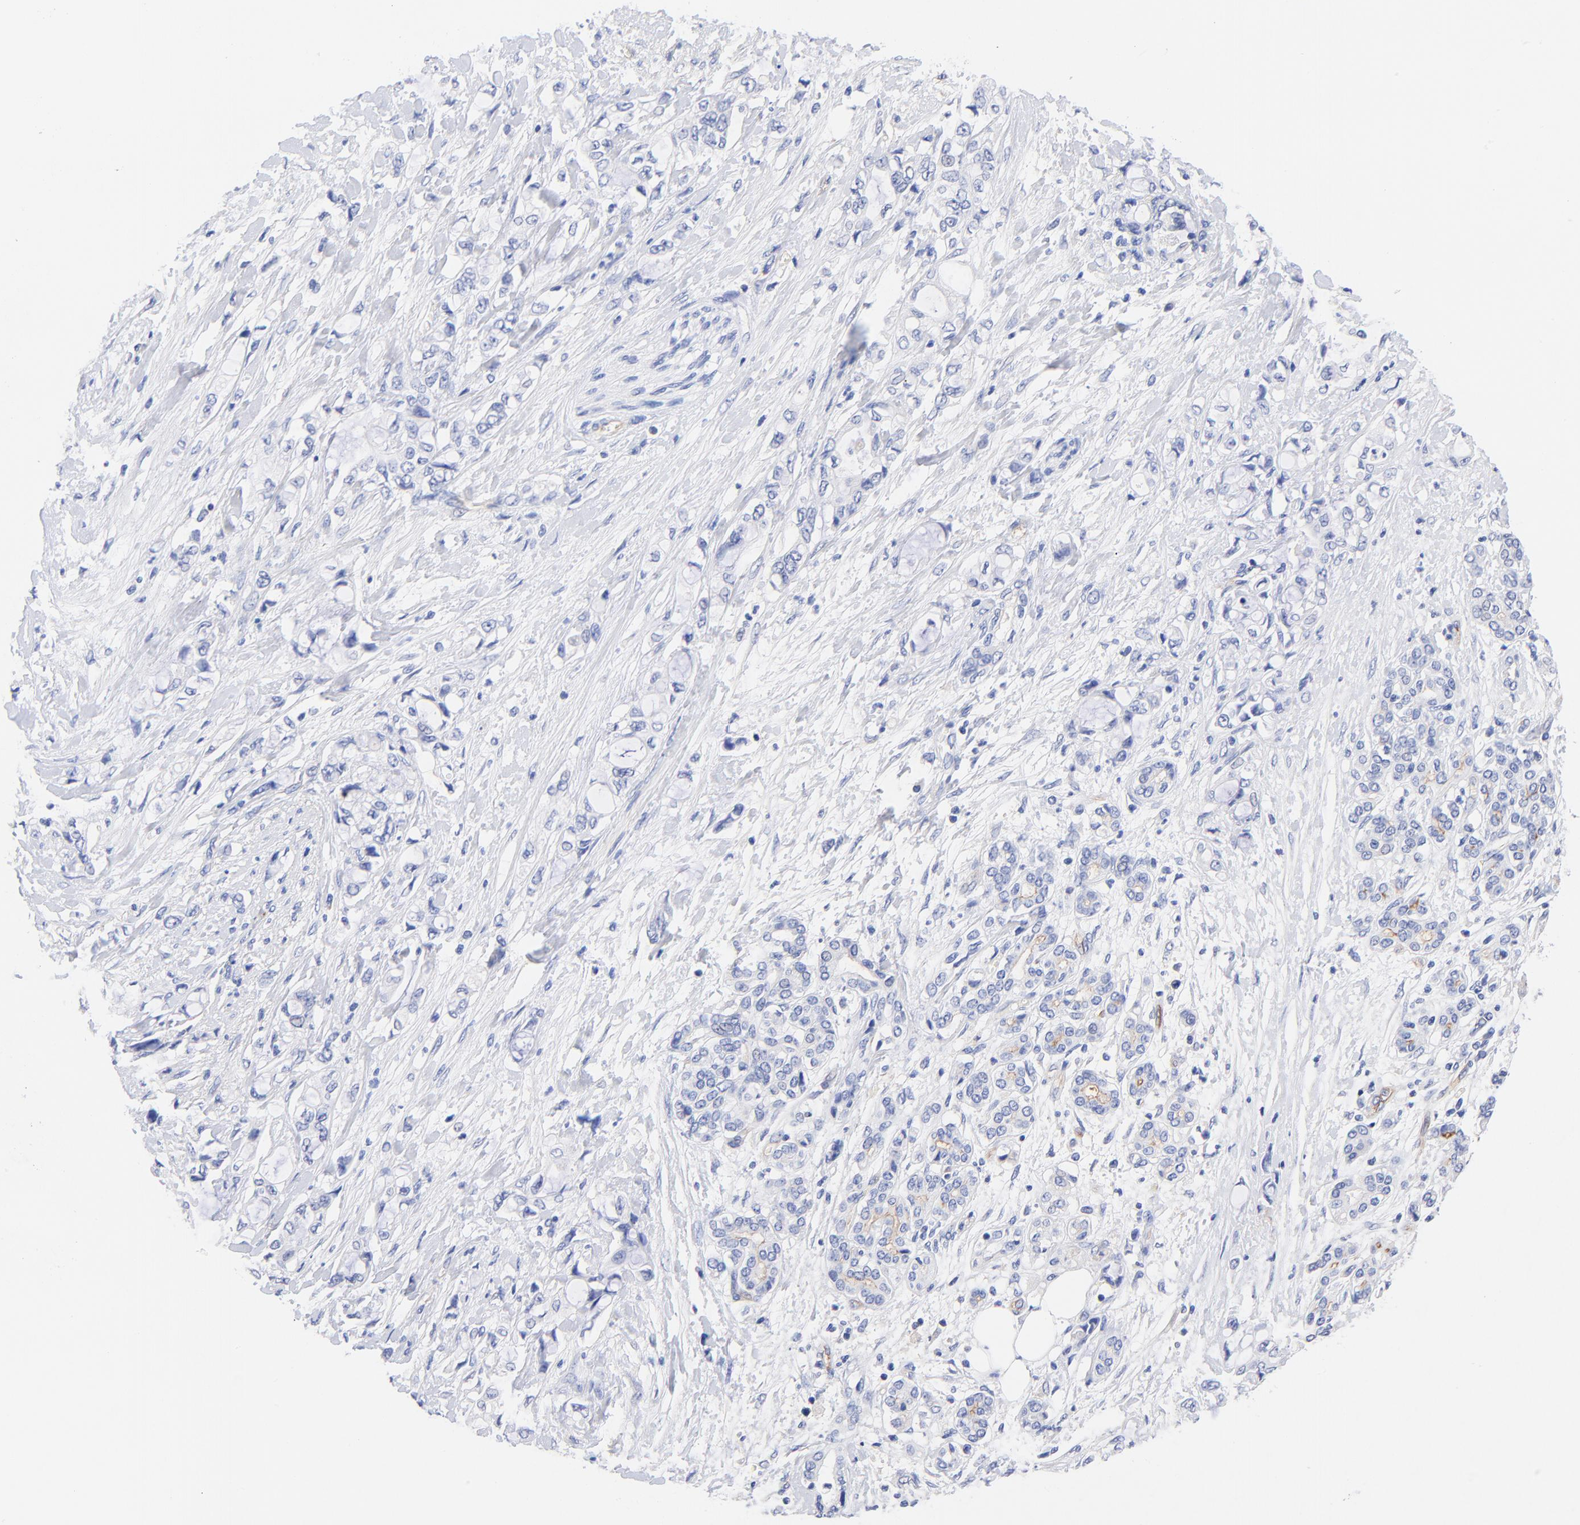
{"staining": {"intensity": "weak", "quantity": "25%-75%", "location": "cytoplasmic/membranous"}, "tissue": "pancreatic cancer", "cell_type": "Tumor cells", "image_type": "cancer", "snomed": [{"axis": "morphology", "description": "Adenocarcinoma, NOS"}, {"axis": "topography", "description": "Pancreas"}], "caption": "Pancreatic cancer was stained to show a protein in brown. There is low levels of weak cytoplasmic/membranous positivity in about 25%-75% of tumor cells.", "gene": "SLC44A2", "patient": {"sex": "female", "age": 70}}